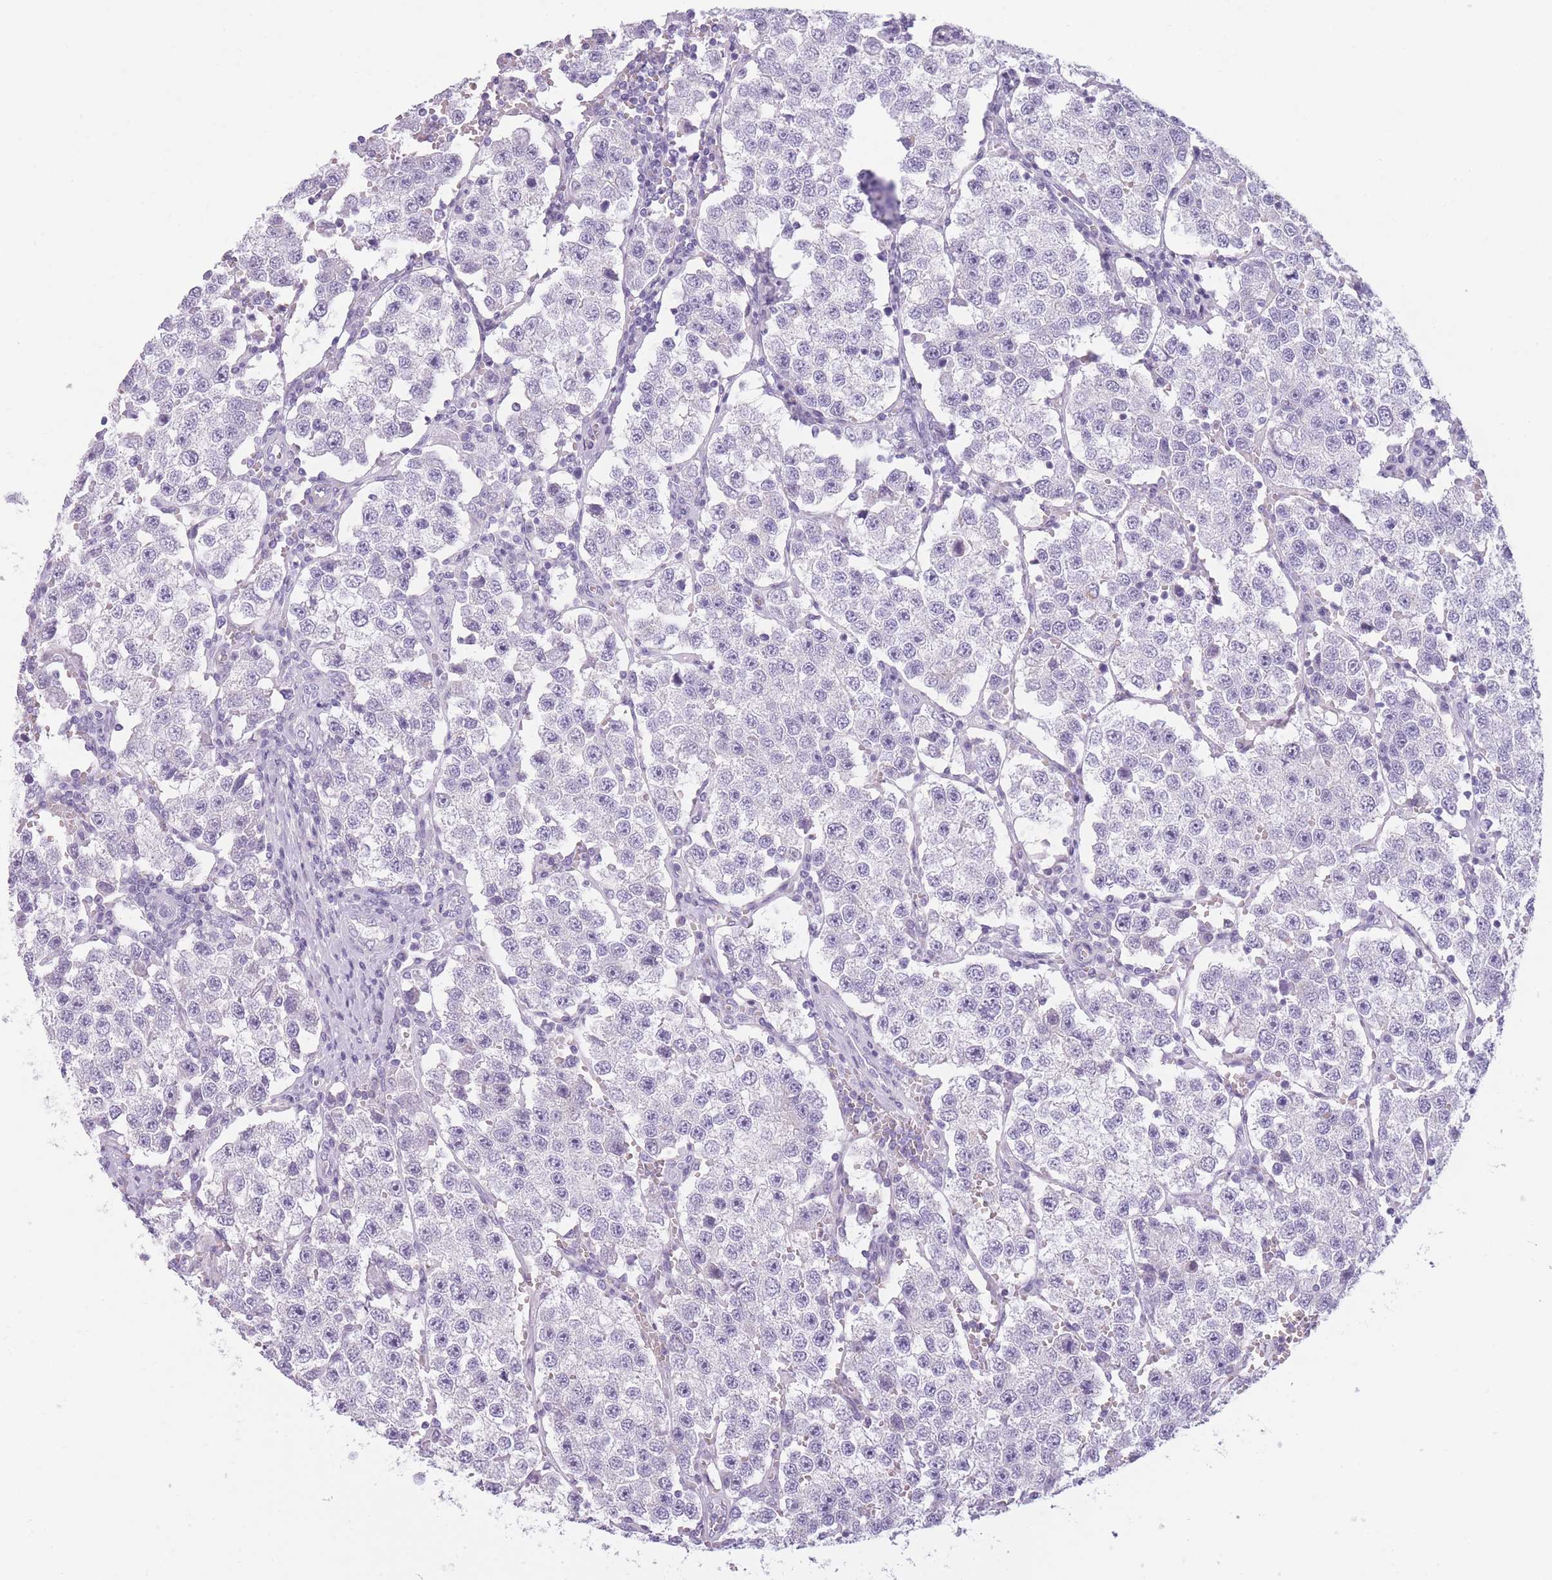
{"staining": {"intensity": "negative", "quantity": "none", "location": "none"}, "tissue": "testis cancer", "cell_type": "Tumor cells", "image_type": "cancer", "snomed": [{"axis": "morphology", "description": "Seminoma, NOS"}, {"axis": "topography", "description": "Testis"}], "caption": "Immunohistochemical staining of testis cancer (seminoma) demonstrates no significant expression in tumor cells.", "gene": "GGT1", "patient": {"sex": "male", "age": 37}}